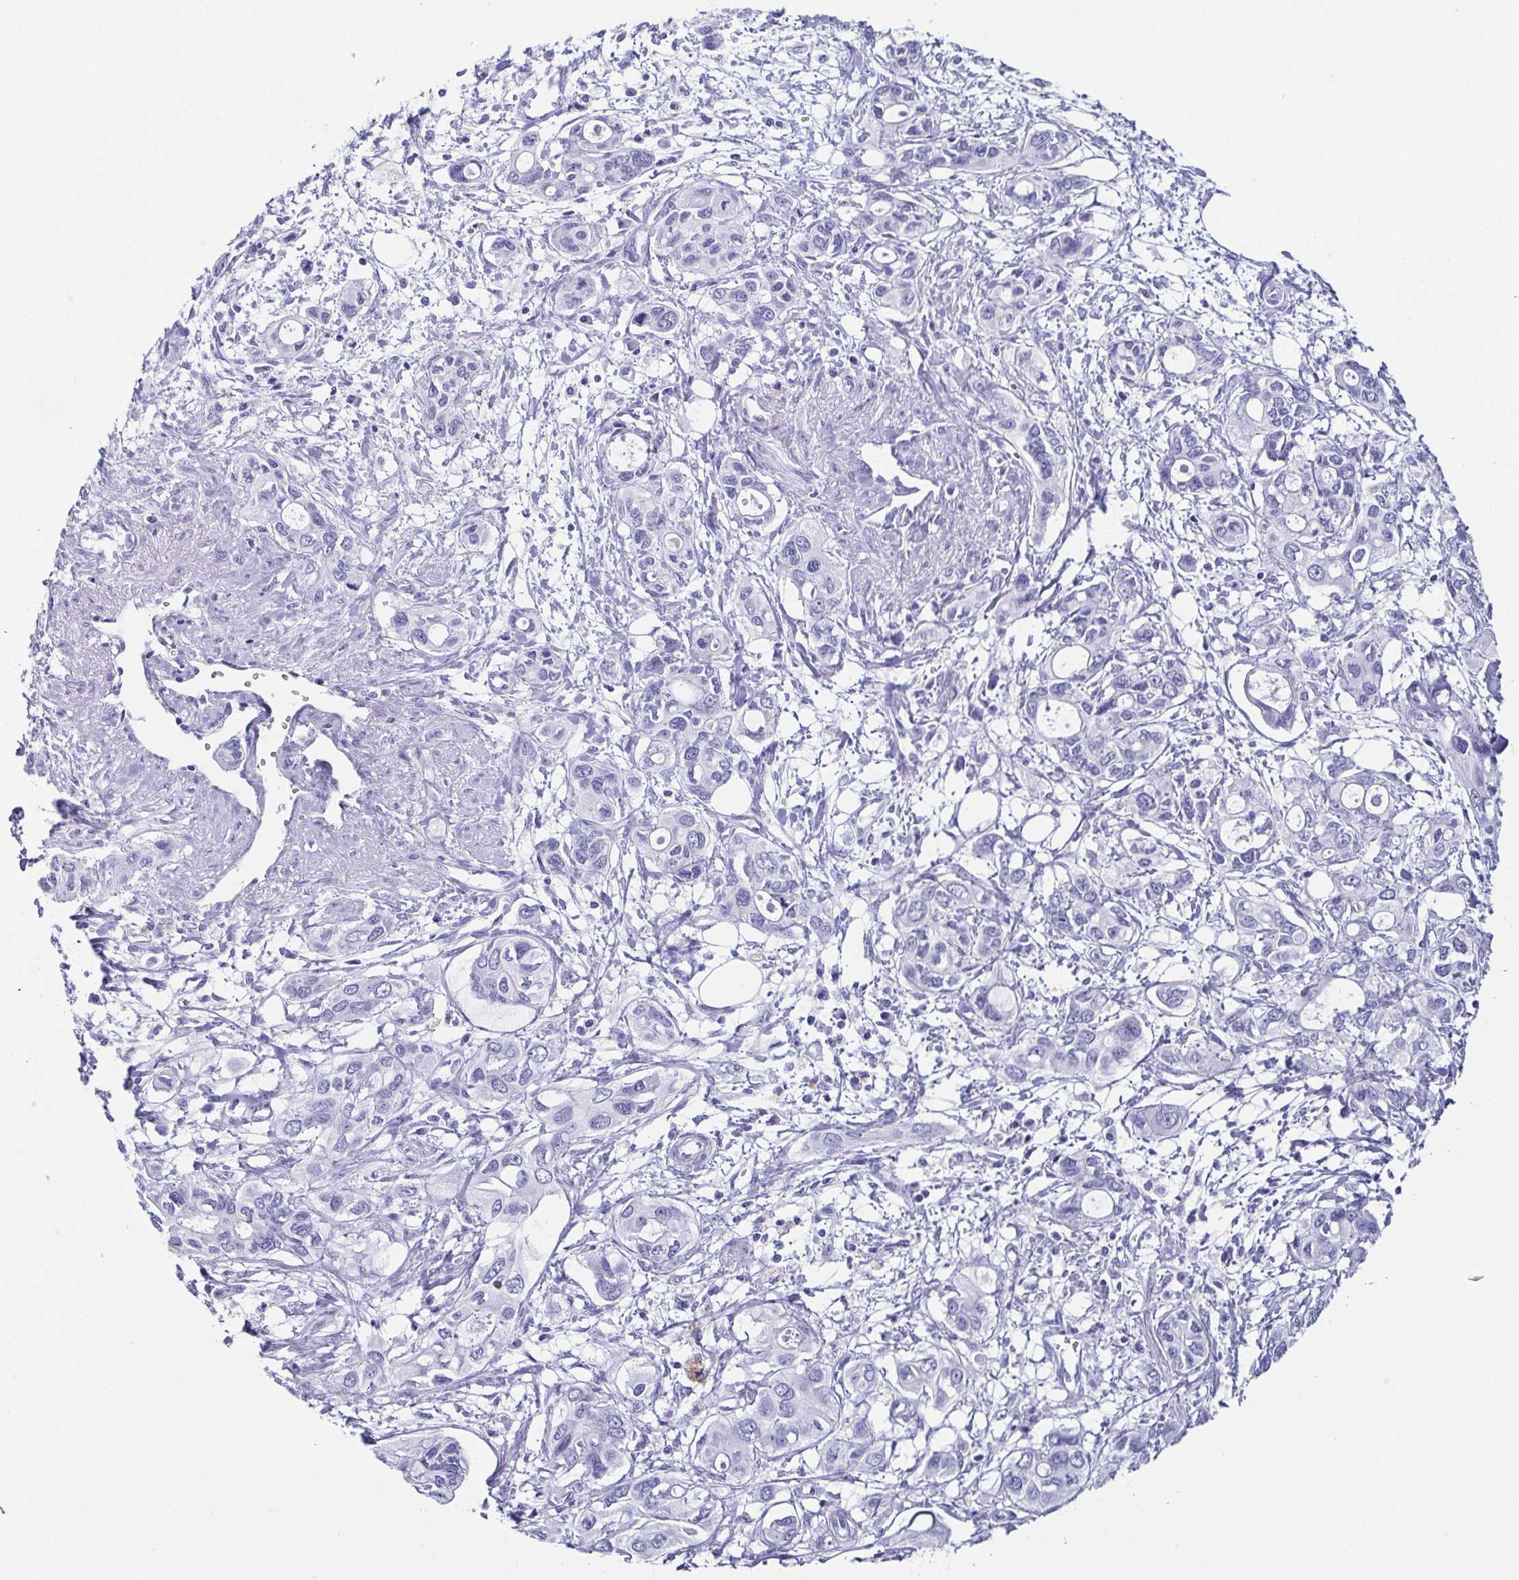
{"staining": {"intensity": "negative", "quantity": "none", "location": "none"}, "tissue": "pancreatic cancer", "cell_type": "Tumor cells", "image_type": "cancer", "snomed": [{"axis": "morphology", "description": "Adenocarcinoma, NOS"}, {"axis": "topography", "description": "Pancreas"}], "caption": "High power microscopy histopathology image of an immunohistochemistry photomicrograph of pancreatic cancer (adenocarcinoma), revealing no significant staining in tumor cells.", "gene": "CD164L2", "patient": {"sex": "male", "age": 60}}